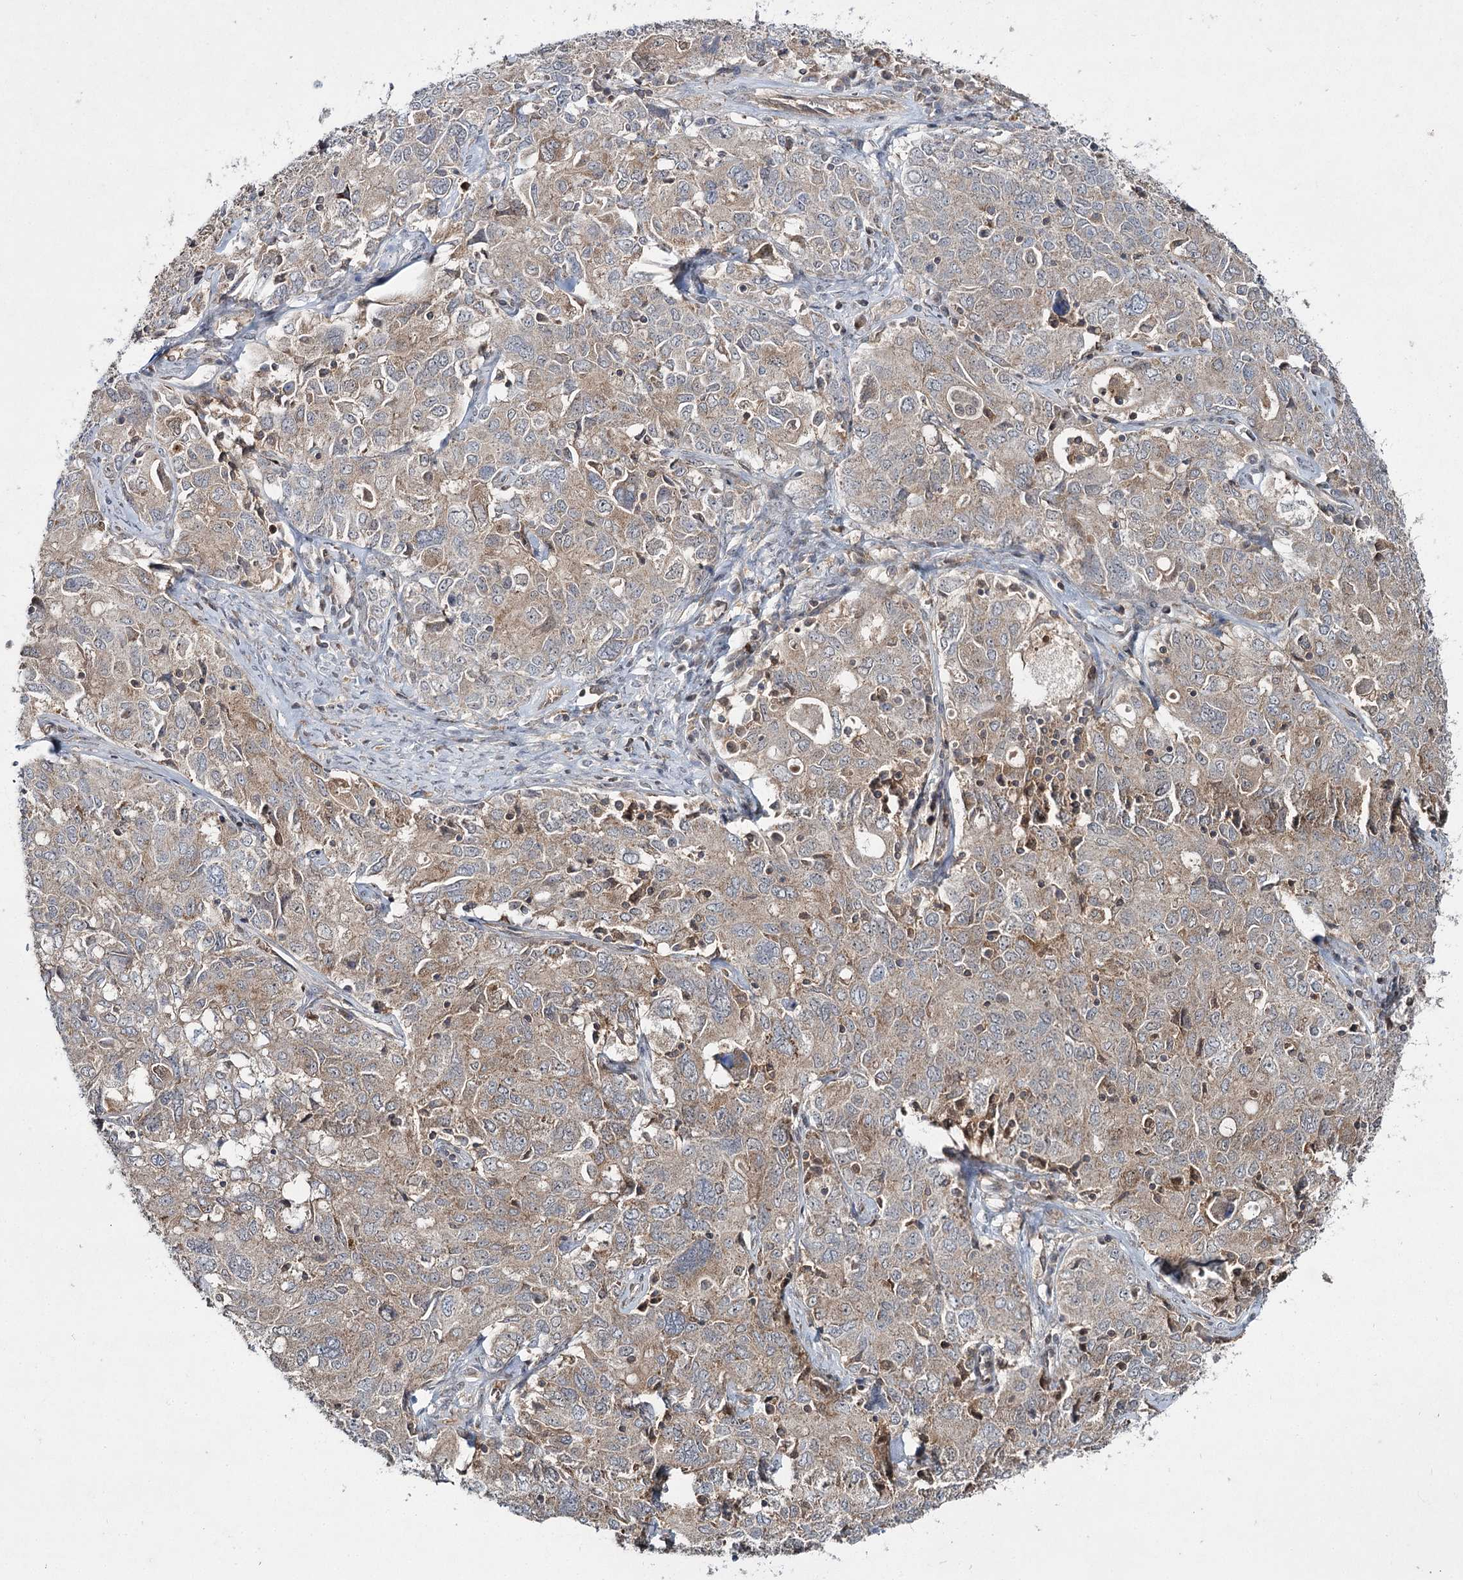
{"staining": {"intensity": "weak", "quantity": ">75%", "location": "cytoplasmic/membranous"}, "tissue": "ovarian cancer", "cell_type": "Tumor cells", "image_type": "cancer", "snomed": [{"axis": "morphology", "description": "Carcinoma, endometroid"}, {"axis": "topography", "description": "Ovary"}], "caption": "A low amount of weak cytoplasmic/membranous expression is appreciated in about >75% of tumor cells in ovarian cancer (endometroid carcinoma) tissue.", "gene": "WDR44", "patient": {"sex": "female", "age": 62}}